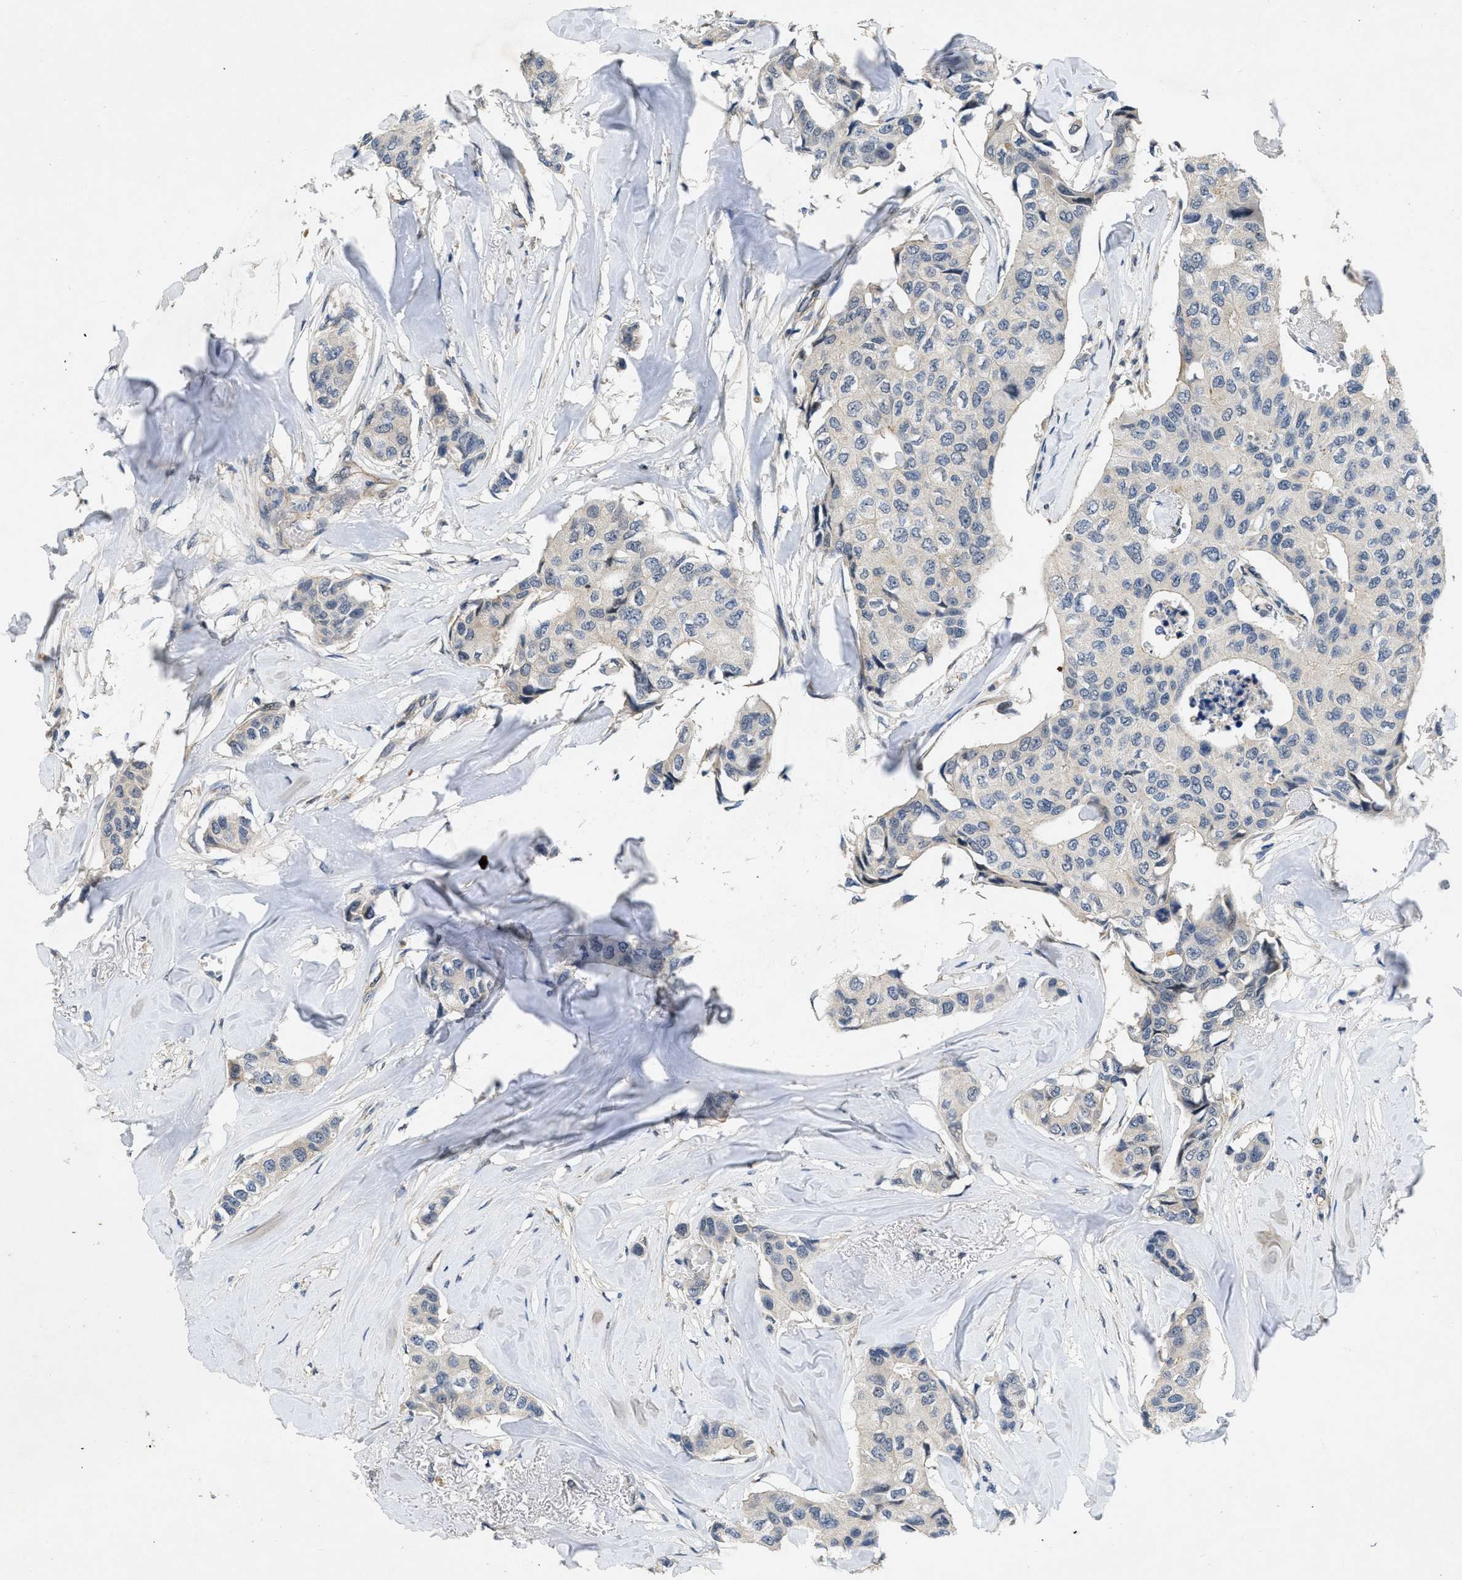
{"staining": {"intensity": "negative", "quantity": "none", "location": "none"}, "tissue": "breast cancer", "cell_type": "Tumor cells", "image_type": "cancer", "snomed": [{"axis": "morphology", "description": "Duct carcinoma"}, {"axis": "topography", "description": "Breast"}], "caption": "Breast invasive ductal carcinoma was stained to show a protein in brown. There is no significant staining in tumor cells. Brightfield microscopy of immunohistochemistry stained with DAB (3,3'-diaminobenzidine) (brown) and hematoxylin (blue), captured at high magnification.", "gene": "PAPOLG", "patient": {"sex": "female", "age": 80}}